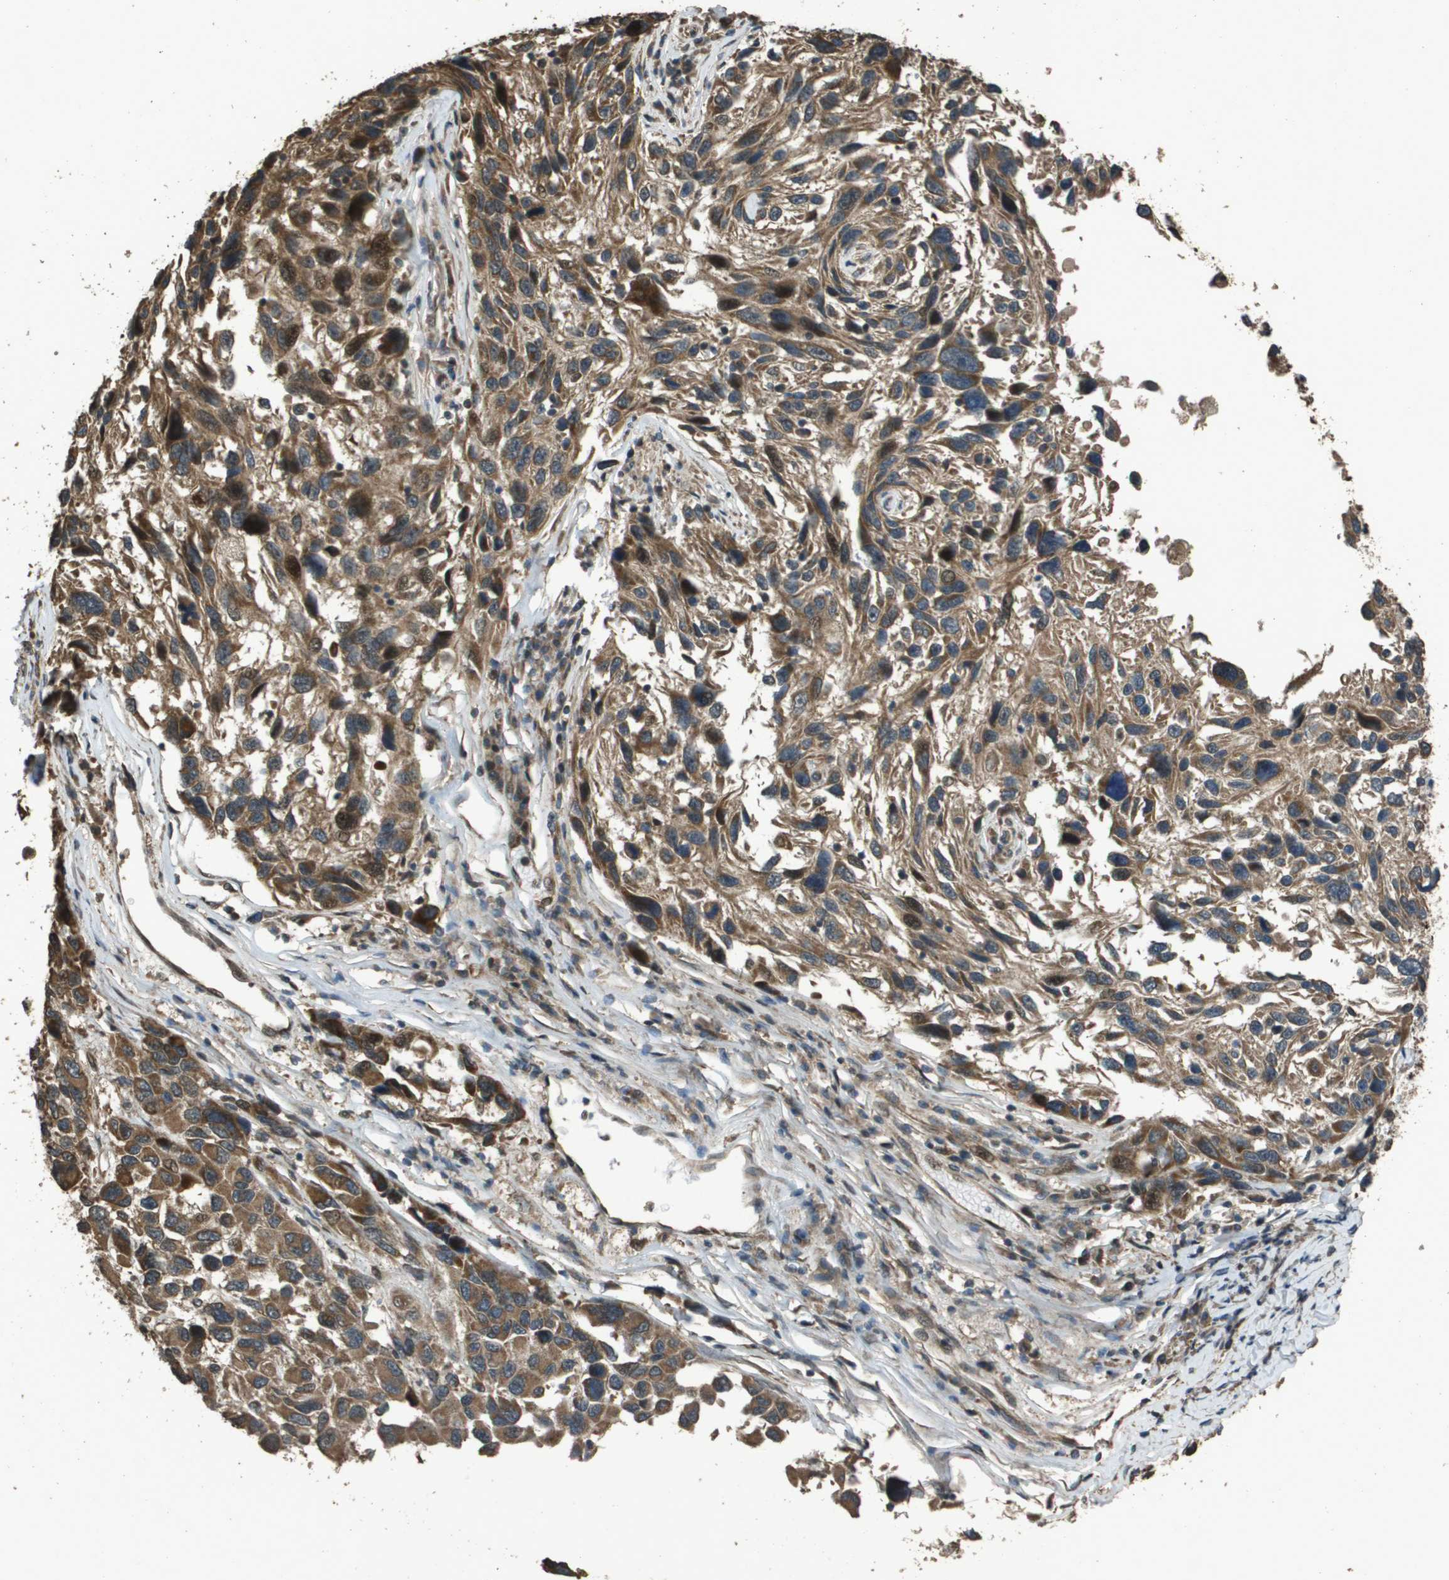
{"staining": {"intensity": "moderate", "quantity": ">75%", "location": "cytoplasmic/membranous"}, "tissue": "melanoma", "cell_type": "Tumor cells", "image_type": "cancer", "snomed": [{"axis": "morphology", "description": "Malignant melanoma, NOS"}, {"axis": "topography", "description": "Skin"}], "caption": "Tumor cells reveal moderate cytoplasmic/membranous expression in about >75% of cells in malignant melanoma.", "gene": "FIG4", "patient": {"sex": "male", "age": 53}}